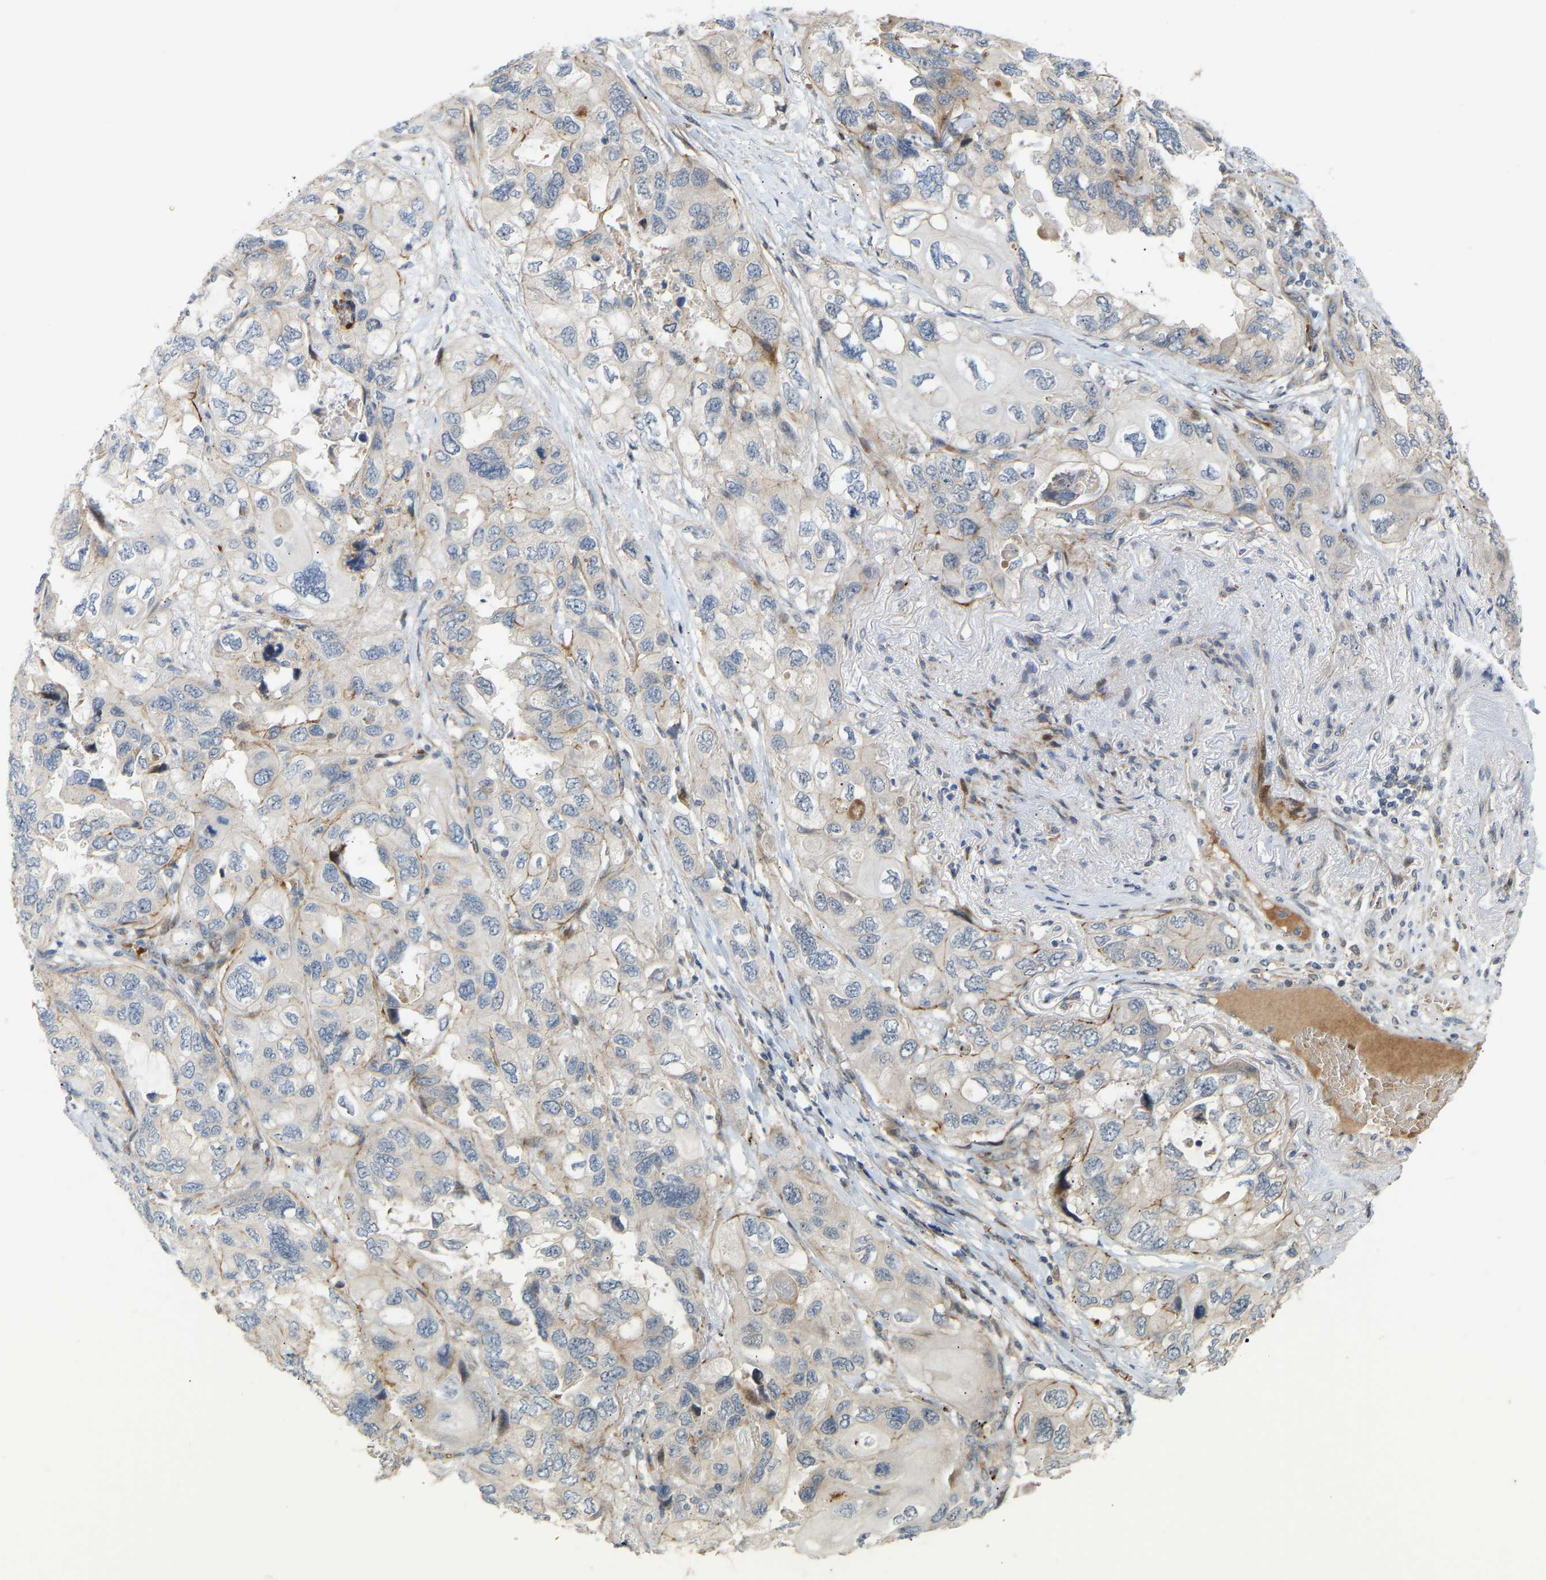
{"staining": {"intensity": "negative", "quantity": "none", "location": "none"}, "tissue": "lung cancer", "cell_type": "Tumor cells", "image_type": "cancer", "snomed": [{"axis": "morphology", "description": "Squamous cell carcinoma, NOS"}, {"axis": "topography", "description": "Lung"}], "caption": "Immunohistochemistry image of human squamous cell carcinoma (lung) stained for a protein (brown), which displays no expression in tumor cells.", "gene": "POGLUT2", "patient": {"sex": "female", "age": 73}}